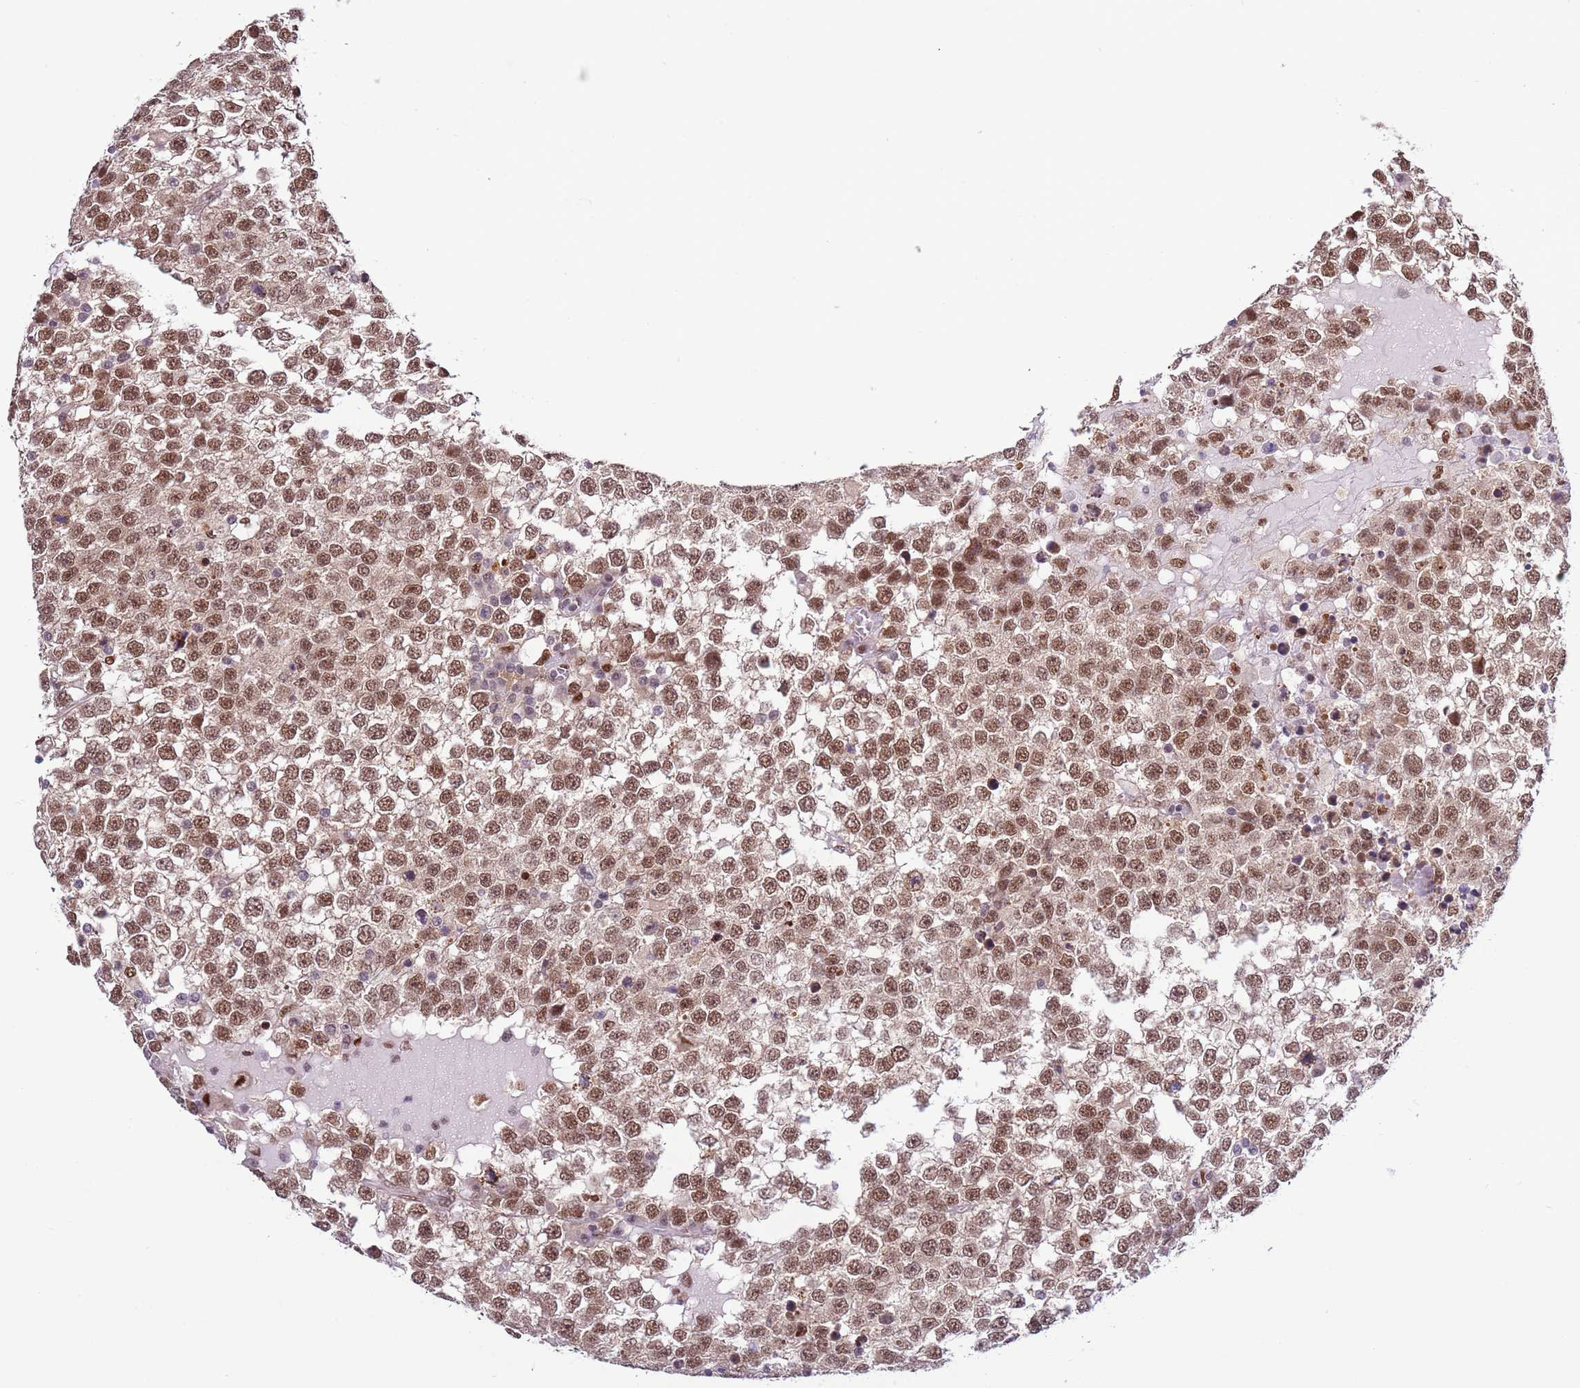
{"staining": {"intensity": "moderate", "quantity": "25%-75%", "location": "nuclear"}, "tissue": "testis cancer", "cell_type": "Tumor cells", "image_type": "cancer", "snomed": [{"axis": "morphology", "description": "Seminoma, NOS"}, {"axis": "topography", "description": "Testis"}], "caption": "IHC histopathology image of neoplastic tissue: human seminoma (testis) stained using immunohistochemistry (IHC) exhibits medium levels of moderate protein expression localized specifically in the nuclear of tumor cells, appearing as a nuclear brown color.", "gene": "PRPF6", "patient": {"sex": "male", "age": 65}}